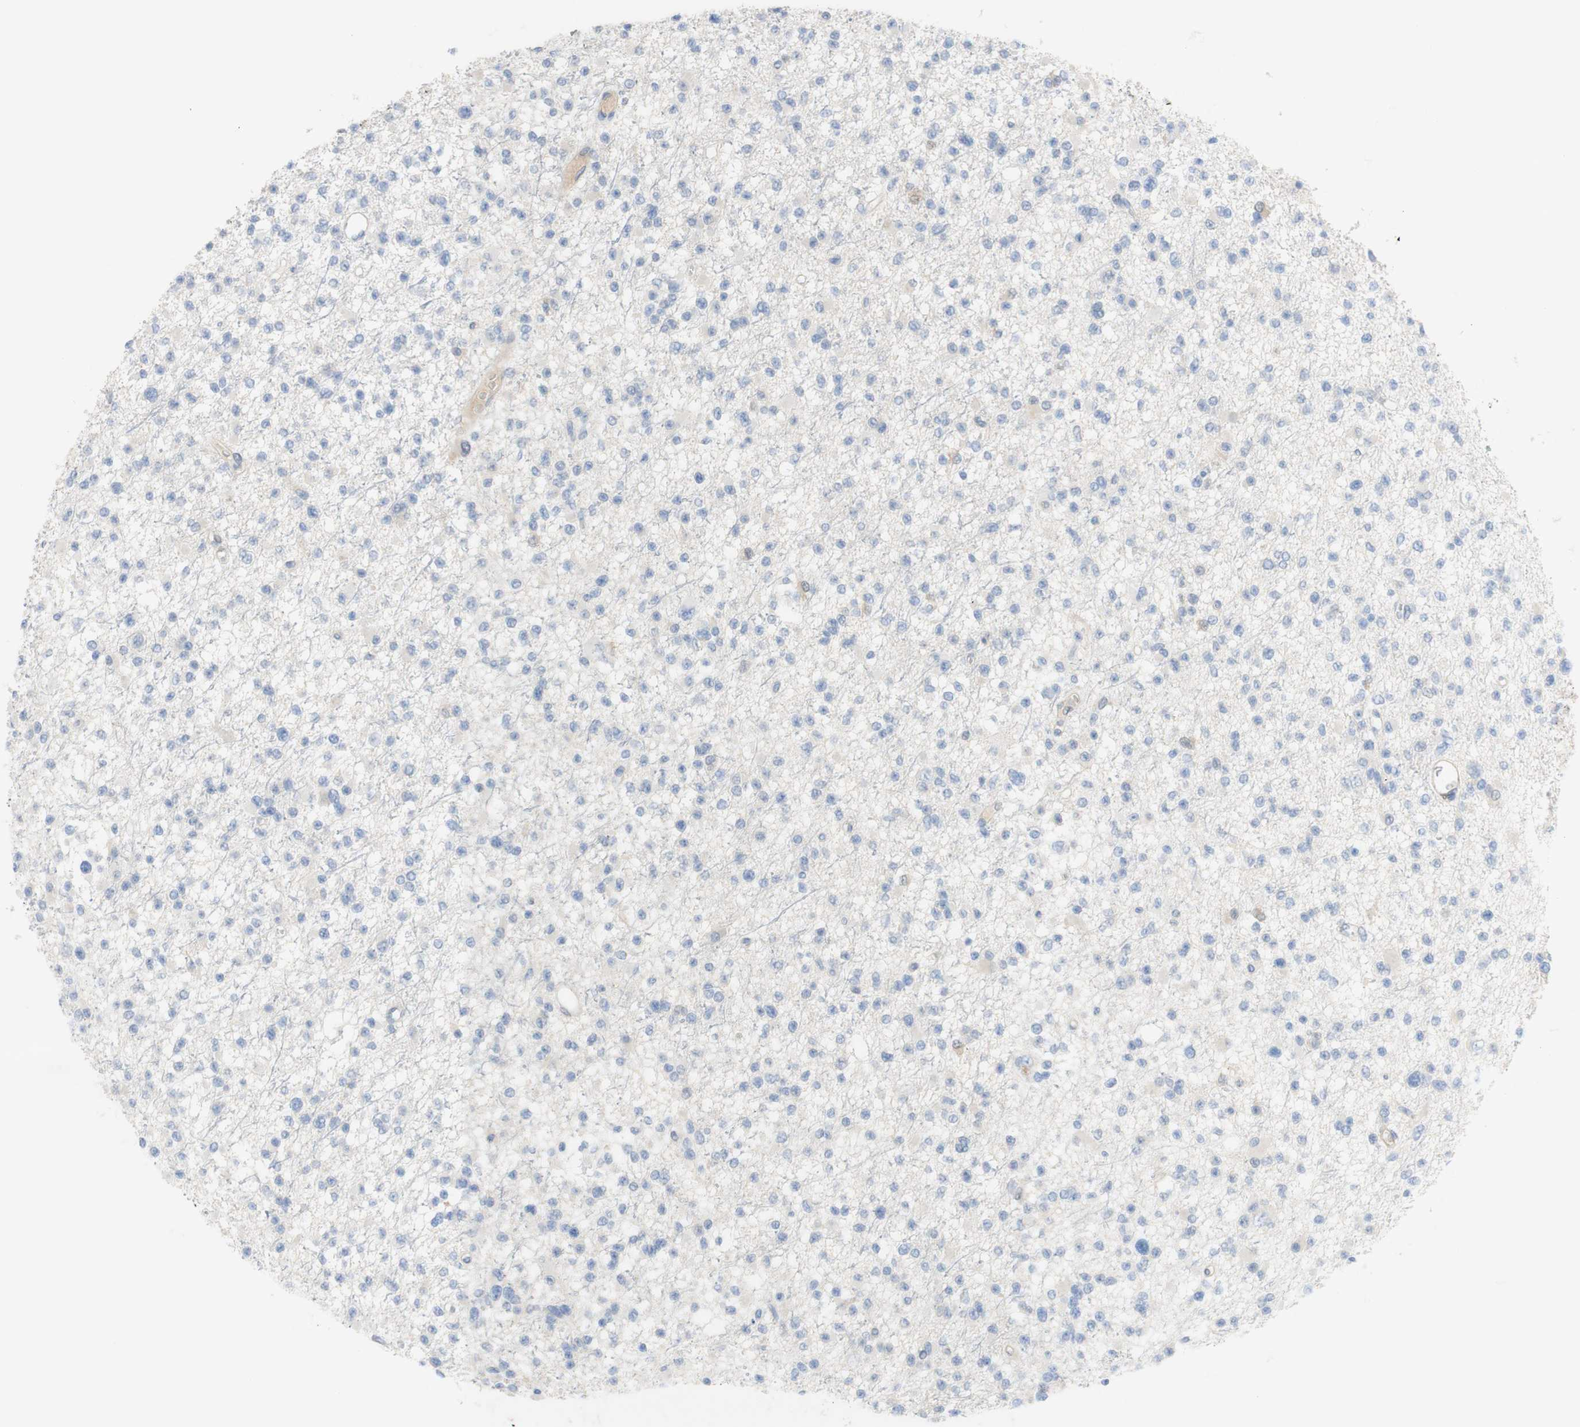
{"staining": {"intensity": "negative", "quantity": "none", "location": "none"}, "tissue": "glioma", "cell_type": "Tumor cells", "image_type": "cancer", "snomed": [{"axis": "morphology", "description": "Glioma, malignant, Low grade"}, {"axis": "topography", "description": "Brain"}], "caption": "IHC micrograph of neoplastic tissue: malignant low-grade glioma stained with DAB exhibits no significant protein expression in tumor cells.", "gene": "SELENBP1", "patient": {"sex": "female", "age": 22}}